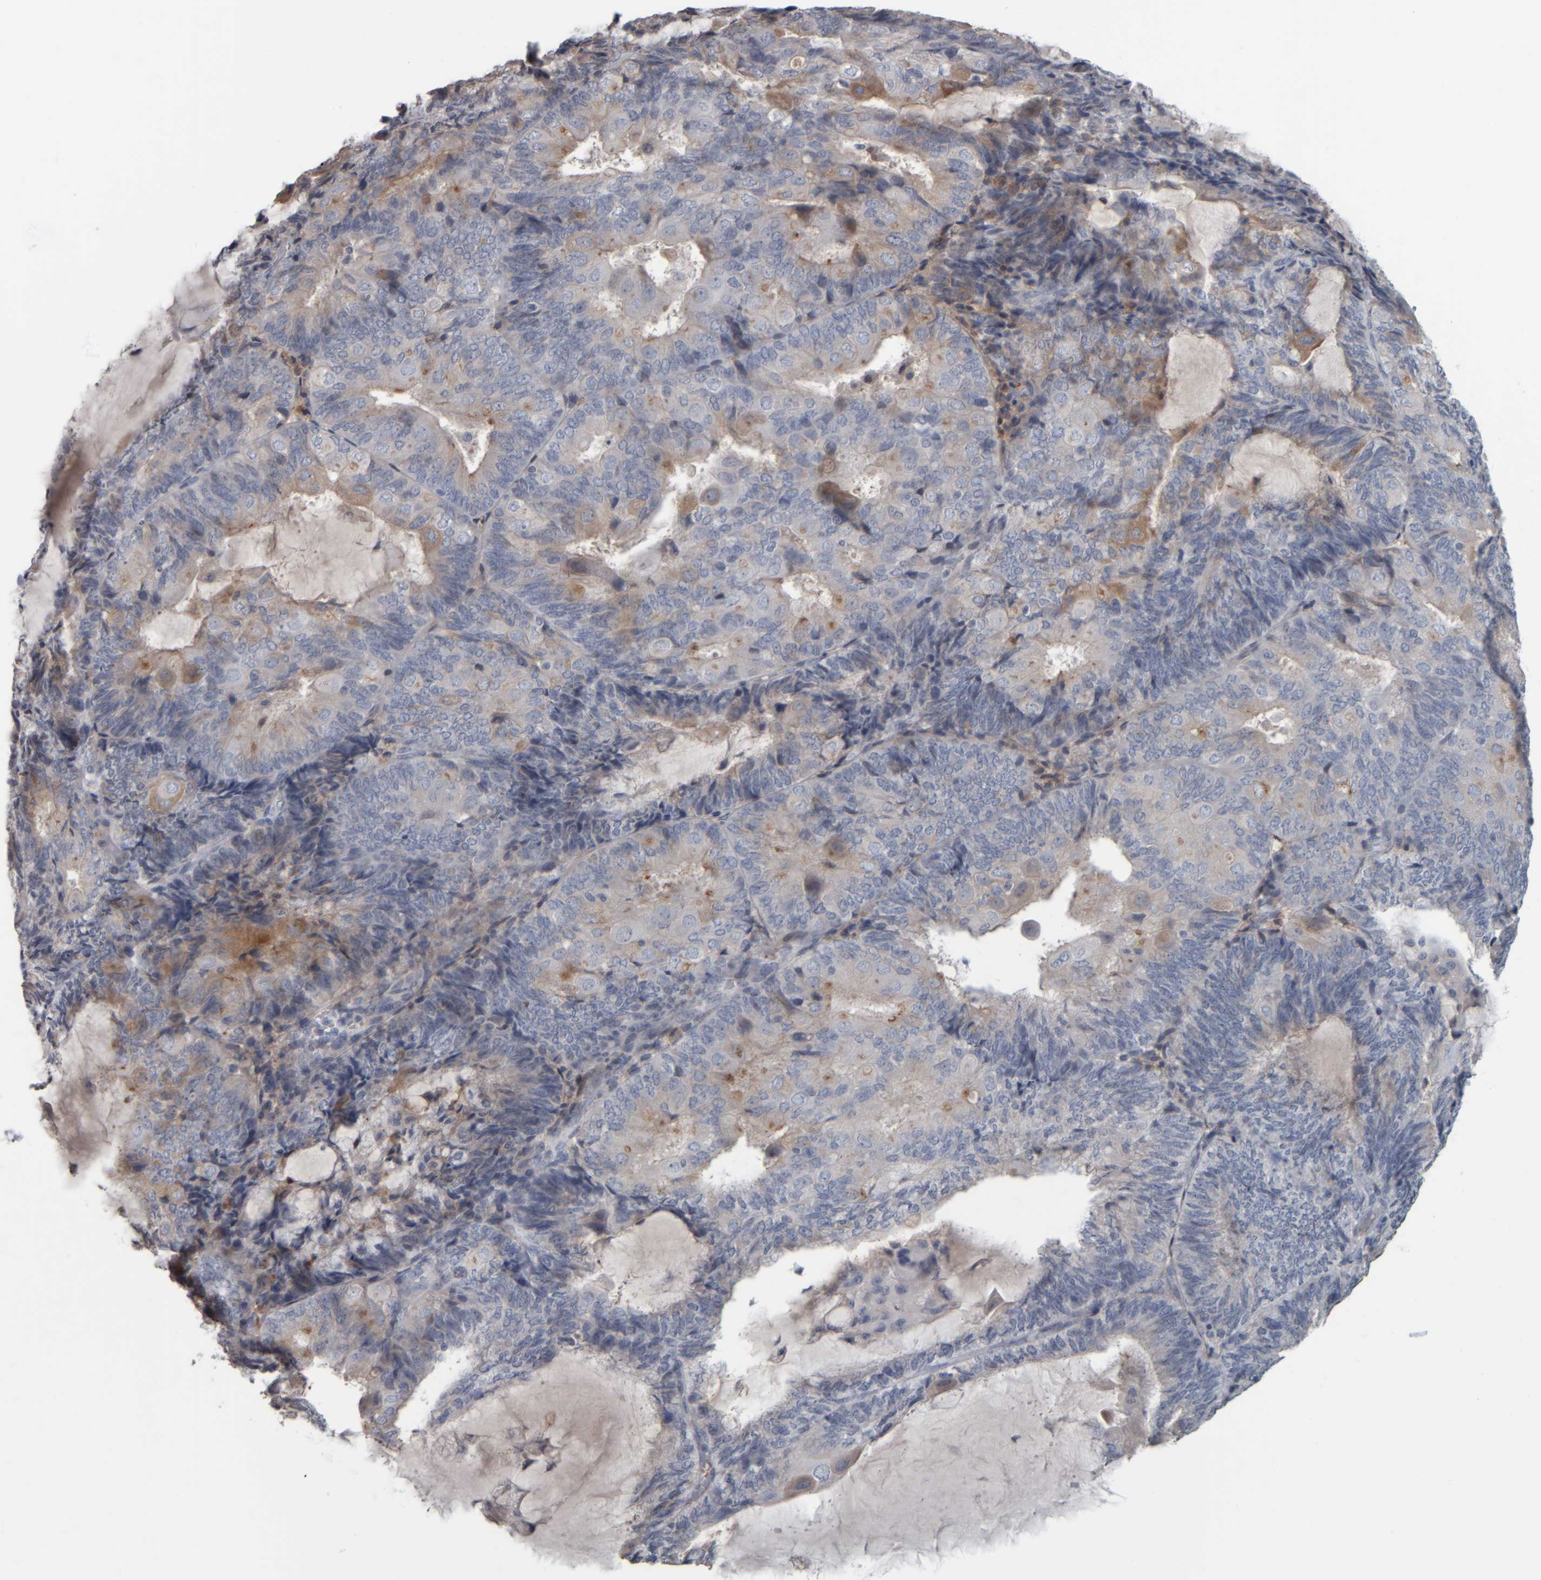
{"staining": {"intensity": "moderate", "quantity": "<25%", "location": "cytoplasmic/membranous"}, "tissue": "endometrial cancer", "cell_type": "Tumor cells", "image_type": "cancer", "snomed": [{"axis": "morphology", "description": "Adenocarcinoma, NOS"}, {"axis": "topography", "description": "Endometrium"}], "caption": "A brown stain shows moderate cytoplasmic/membranous positivity of a protein in human adenocarcinoma (endometrial) tumor cells.", "gene": "CAVIN4", "patient": {"sex": "female", "age": 81}}